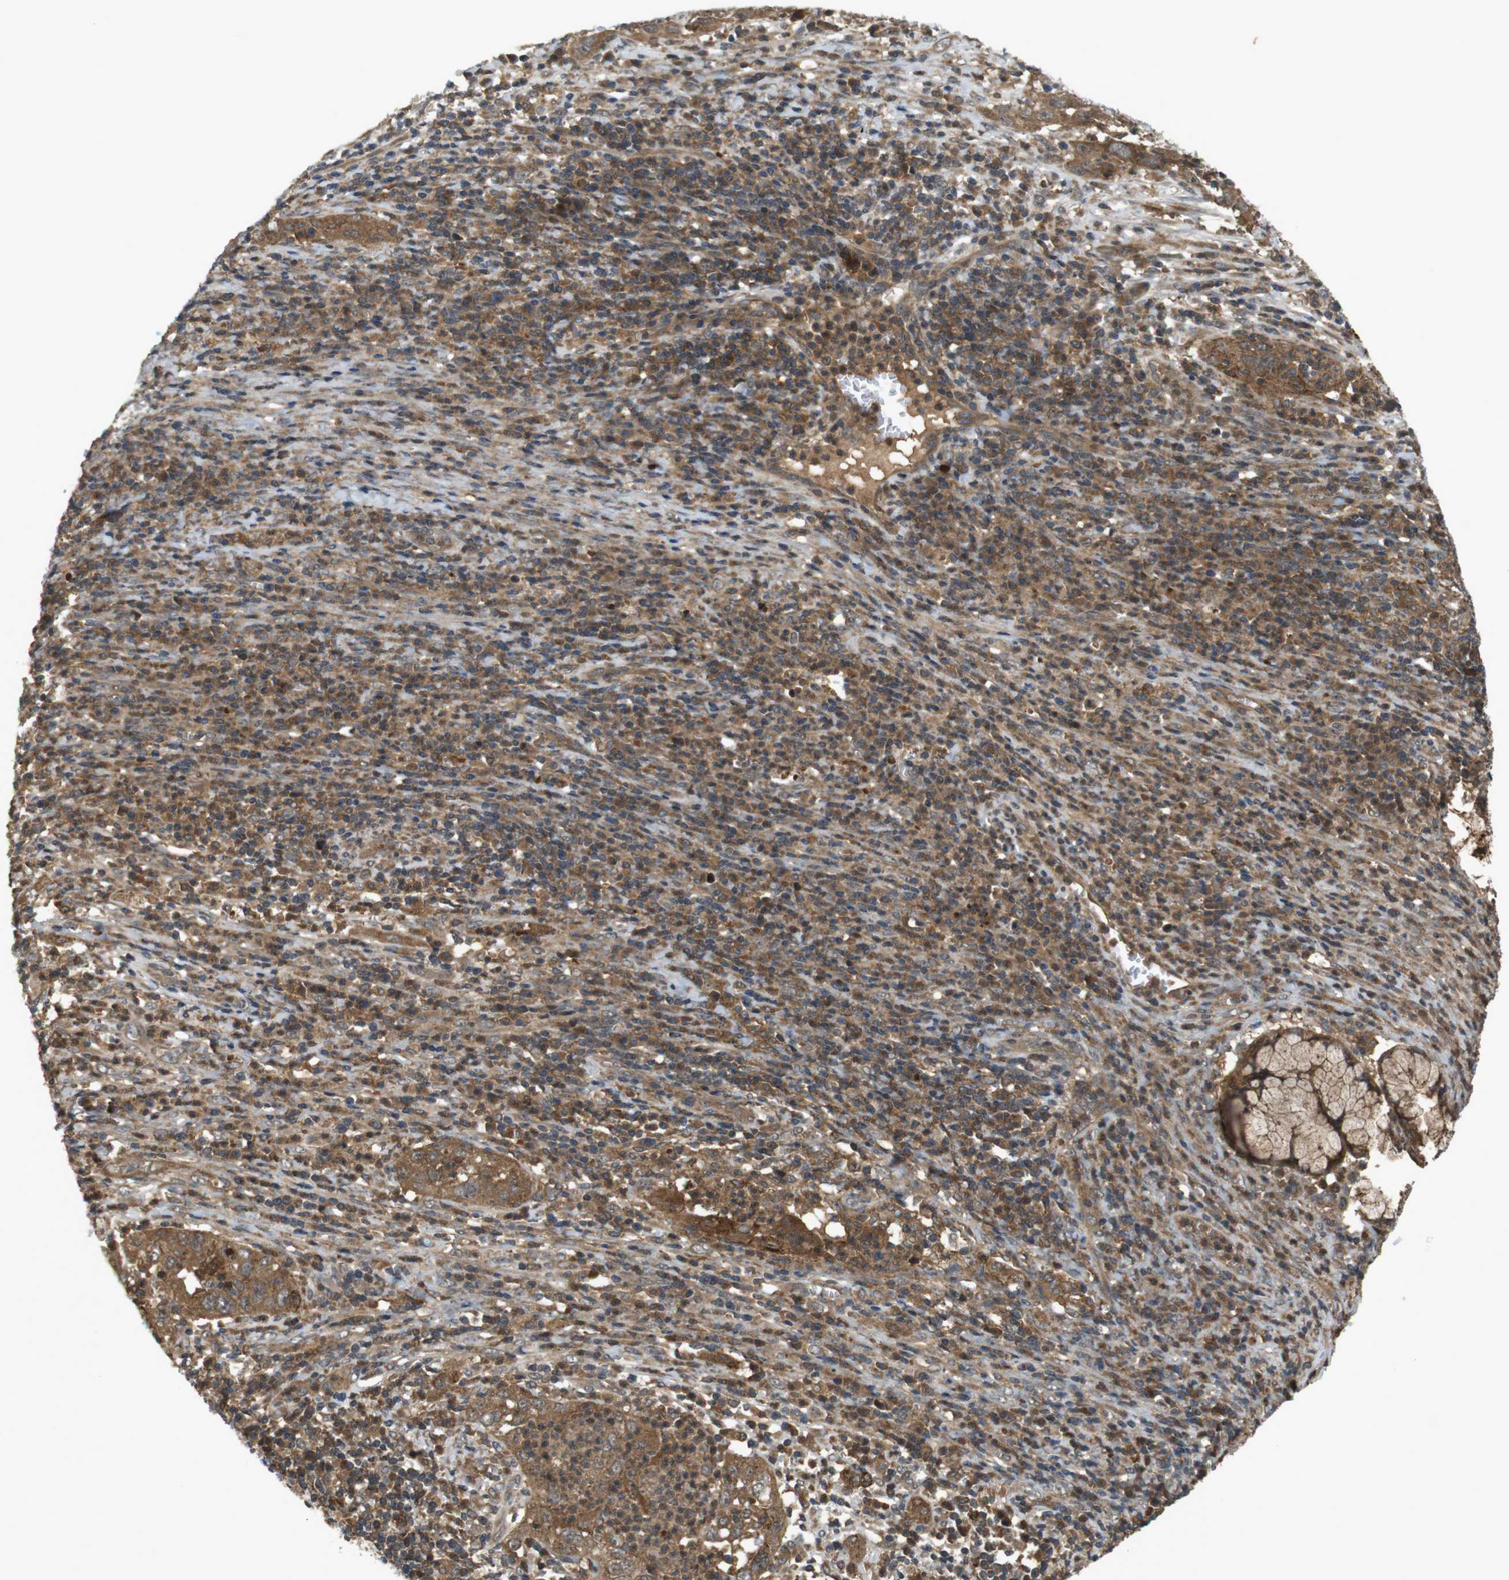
{"staining": {"intensity": "moderate", "quantity": ">75%", "location": "cytoplasmic/membranous"}, "tissue": "cervical cancer", "cell_type": "Tumor cells", "image_type": "cancer", "snomed": [{"axis": "morphology", "description": "Squamous cell carcinoma, NOS"}, {"axis": "topography", "description": "Cervix"}], "caption": "Tumor cells exhibit moderate cytoplasmic/membranous staining in approximately >75% of cells in cervical cancer. The protein of interest is shown in brown color, while the nuclei are stained blue.", "gene": "NFKBIE", "patient": {"sex": "female", "age": 32}}